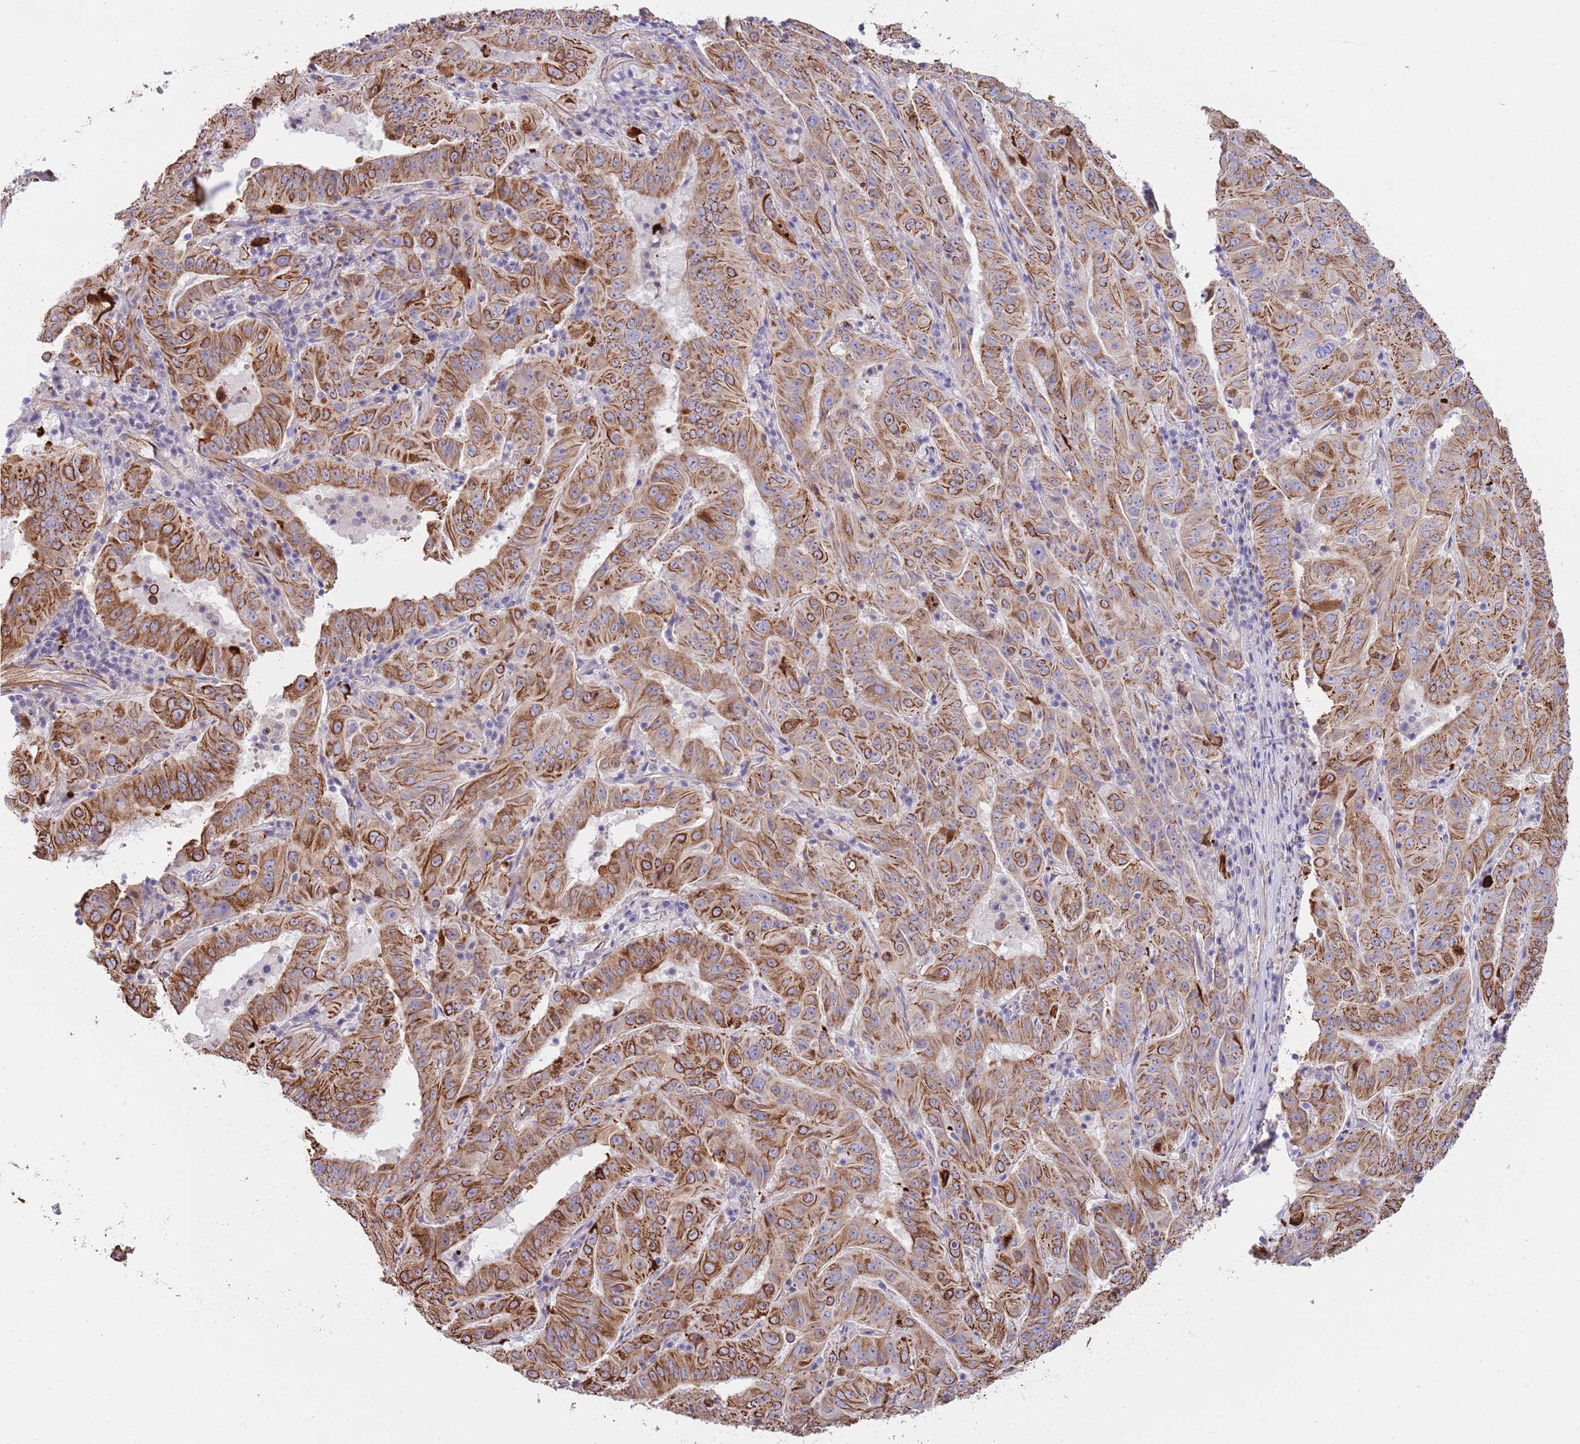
{"staining": {"intensity": "strong", "quantity": ">75%", "location": "cytoplasmic/membranous"}, "tissue": "pancreatic cancer", "cell_type": "Tumor cells", "image_type": "cancer", "snomed": [{"axis": "morphology", "description": "Adenocarcinoma, NOS"}, {"axis": "topography", "description": "Pancreas"}], "caption": "Pancreatic cancer was stained to show a protein in brown. There is high levels of strong cytoplasmic/membranous expression in approximately >75% of tumor cells.", "gene": "MOGAT1", "patient": {"sex": "male", "age": 63}}